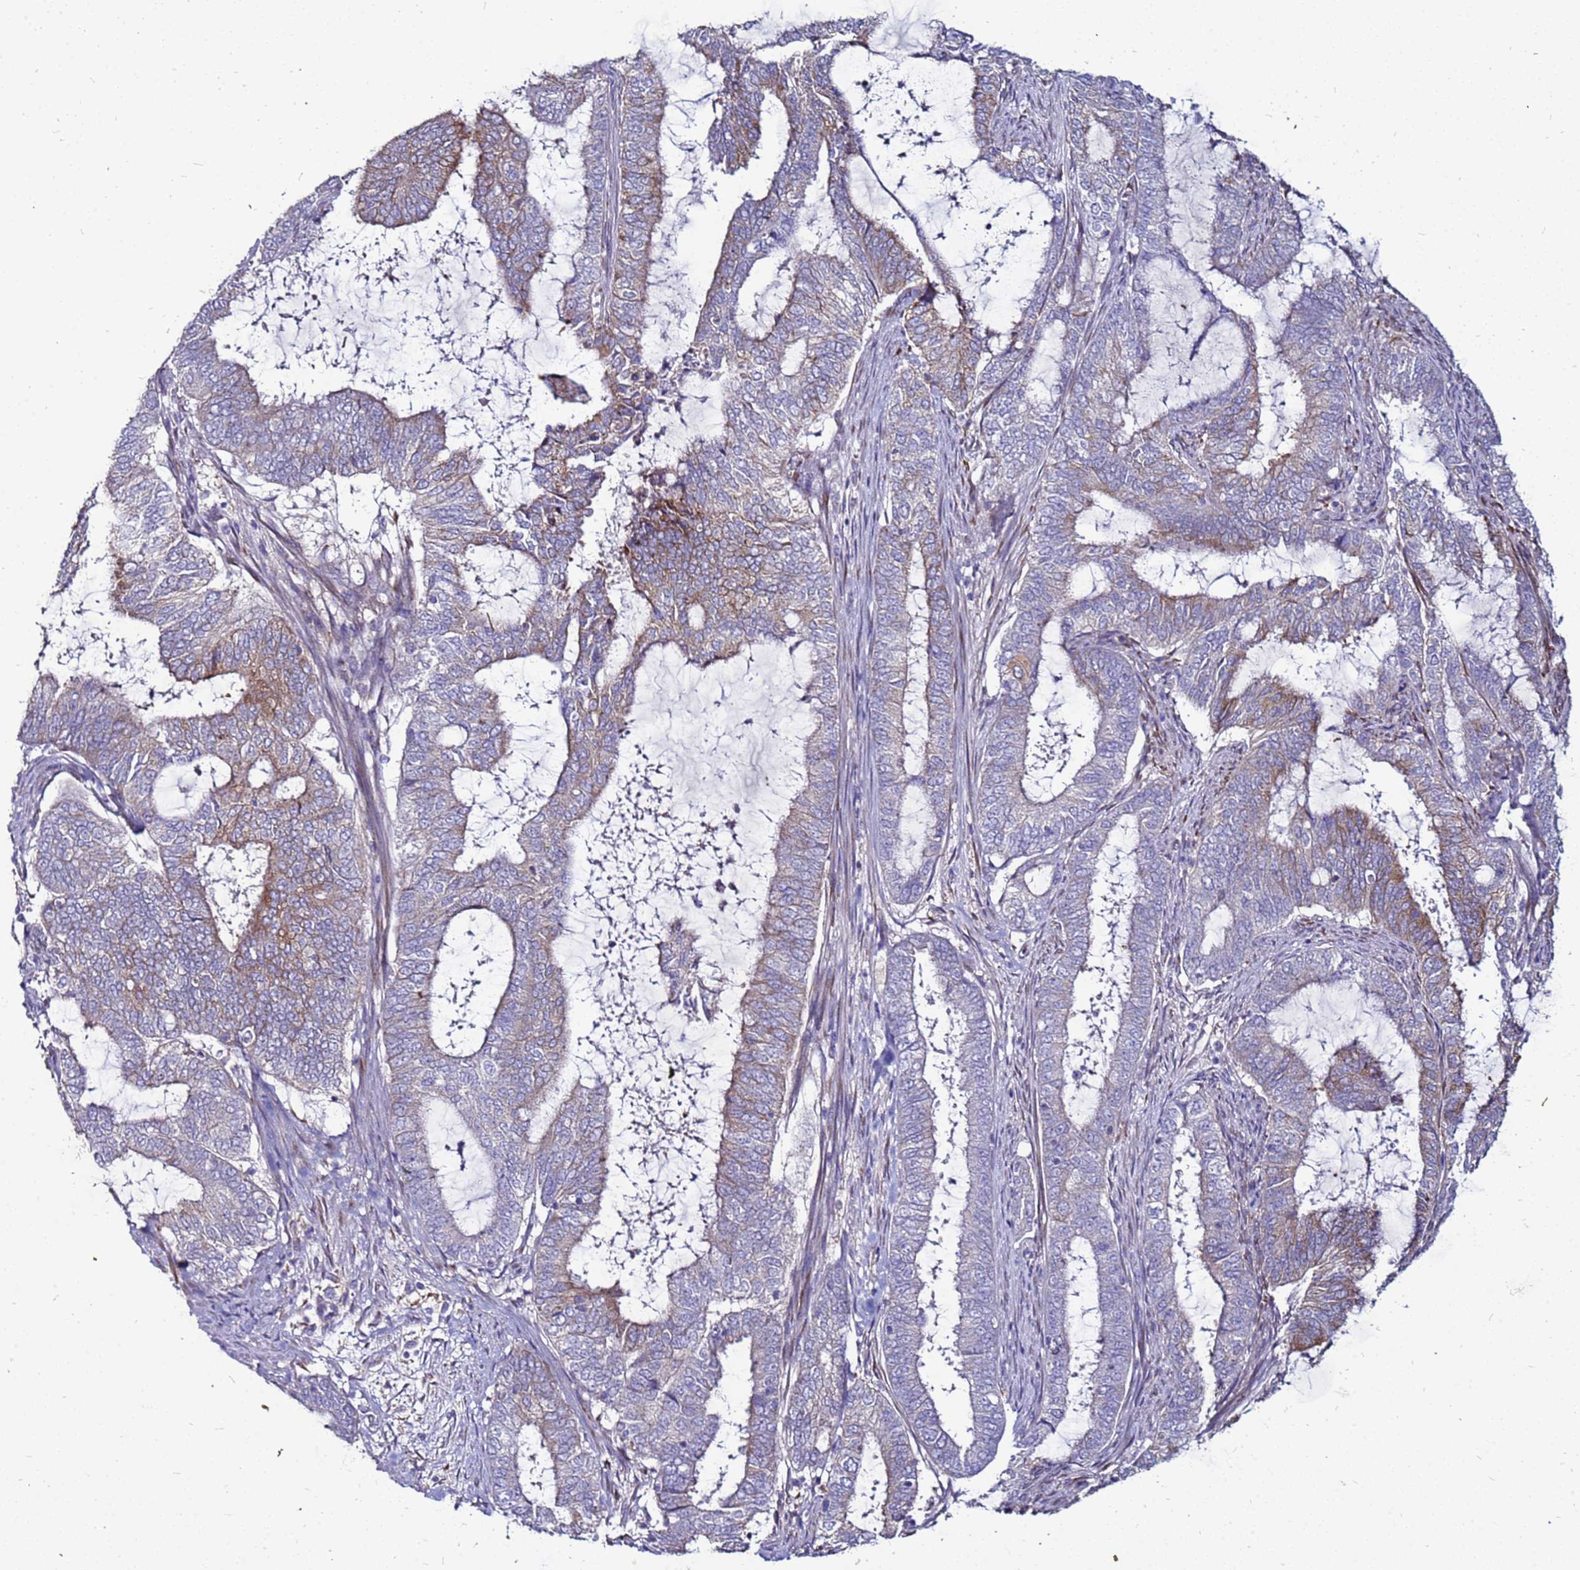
{"staining": {"intensity": "moderate", "quantity": "<25%", "location": "cytoplasmic/membranous"}, "tissue": "endometrial cancer", "cell_type": "Tumor cells", "image_type": "cancer", "snomed": [{"axis": "morphology", "description": "Adenocarcinoma, NOS"}, {"axis": "topography", "description": "Endometrium"}], "caption": "Brown immunohistochemical staining in endometrial cancer (adenocarcinoma) shows moderate cytoplasmic/membranous expression in about <25% of tumor cells. (DAB (3,3'-diaminobenzidine) IHC with brightfield microscopy, high magnification).", "gene": "SLC44A3", "patient": {"sex": "female", "age": 51}}